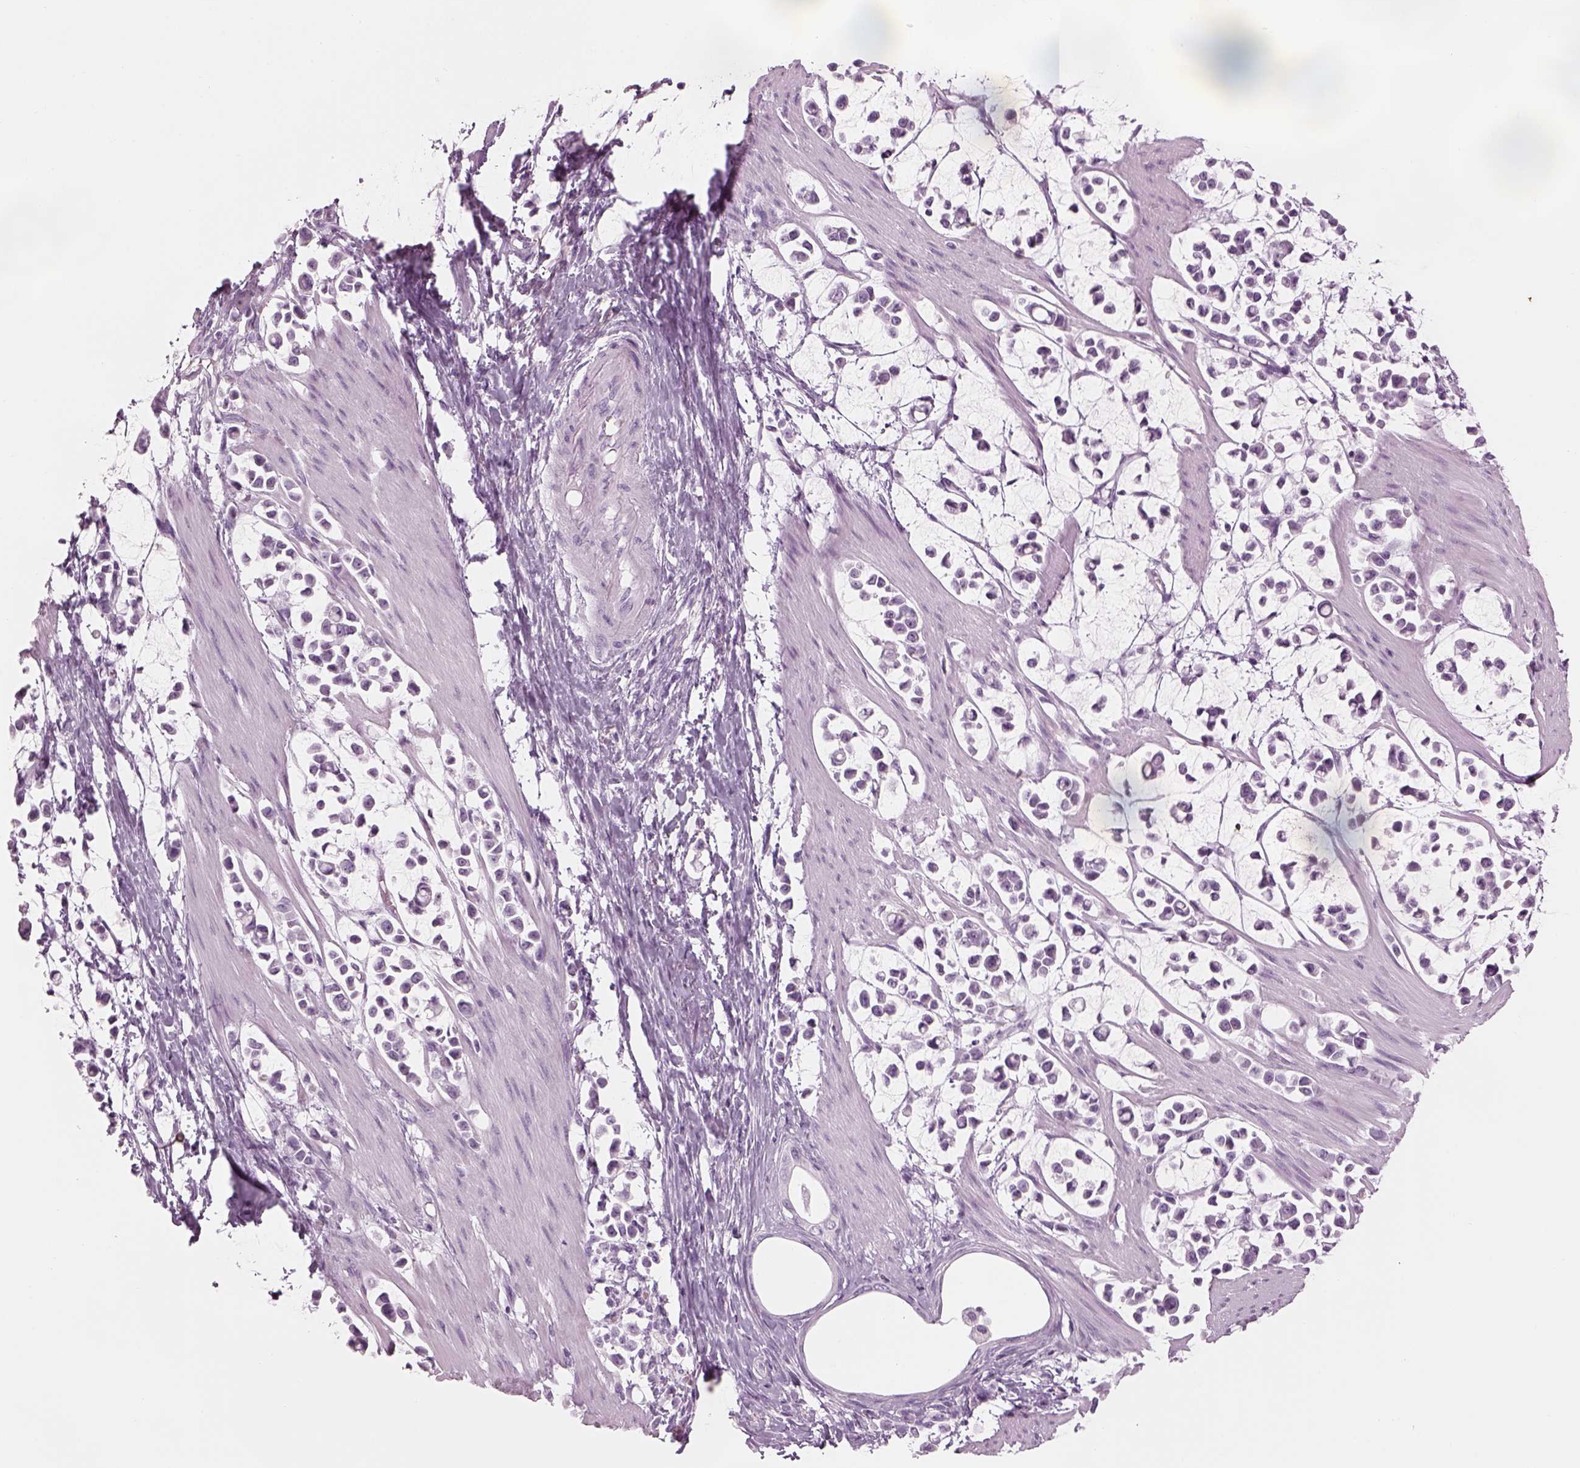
{"staining": {"intensity": "negative", "quantity": "none", "location": "none"}, "tissue": "stomach cancer", "cell_type": "Tumor cells", "image_type": "cancer", "snomed": [{"axis": "morphology", "description": "Adenocarcinoma, NOS"}, {"axis": "topography", "description": "Stomach"}], "caption": "Image shows no protein staining in tumor cells of adenocarcinoma (stomach) tissue. (Brightfield microscopy of DAB IHC at high magnification).", "gene": "SAG", "patient": {"sex": "male", "age": 82}}